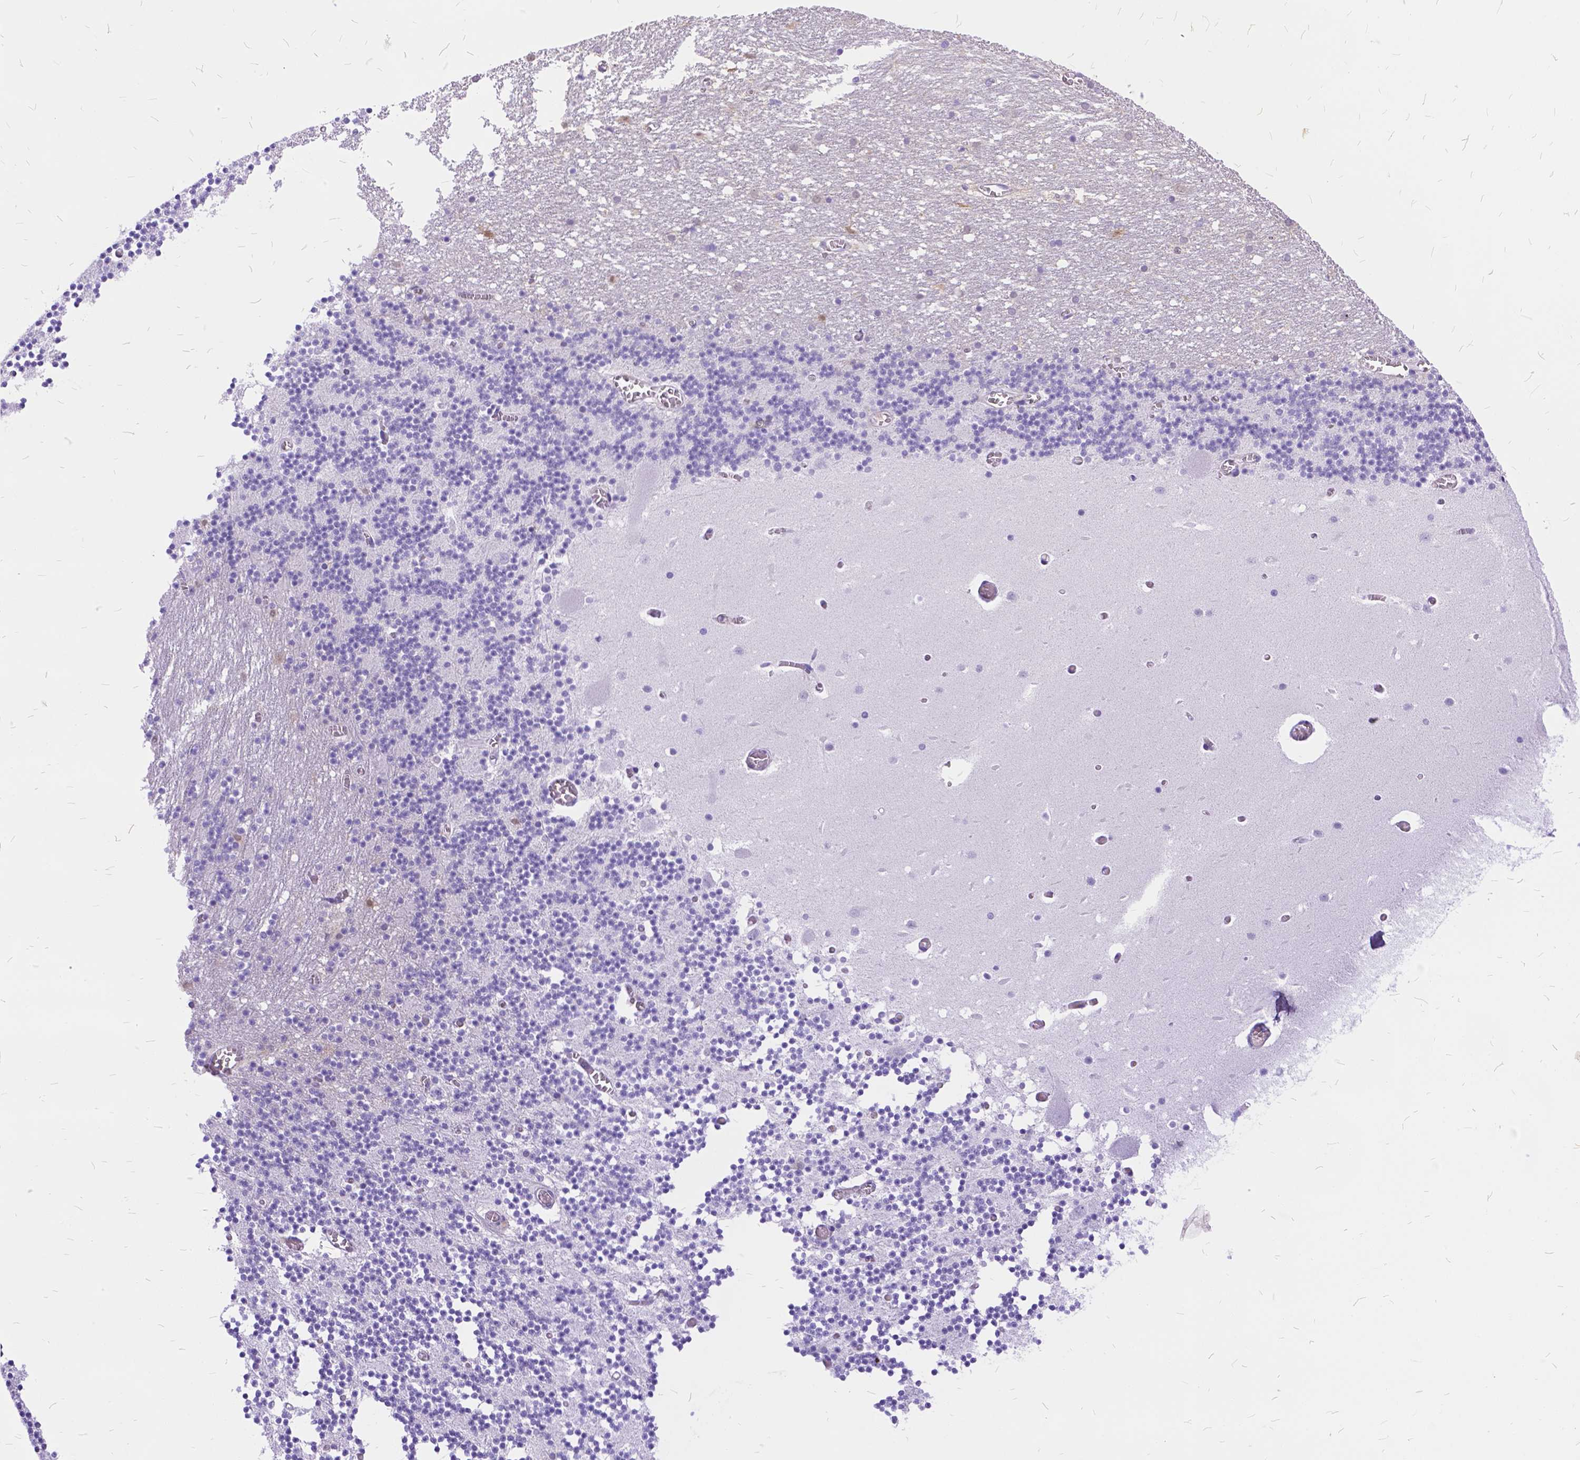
{"staining": {"intensity": "negative", "quantity": "none", "location": "none"}, "tissue": "cerebellum", "cell_type": "Cells in granular layer", "image_type": "normal", "snomed": [{"axis": "morphology", "description": "Normal tissue, NOS"}, {"axis": "topography", "description": "Cerebellum"}], "caption": "This is an IHC micrograph of normal human cerebellum. There is no staining in cells in granular layer.", "gene": "TMEM169", "patient": {"sex": "female", "age": 28}}